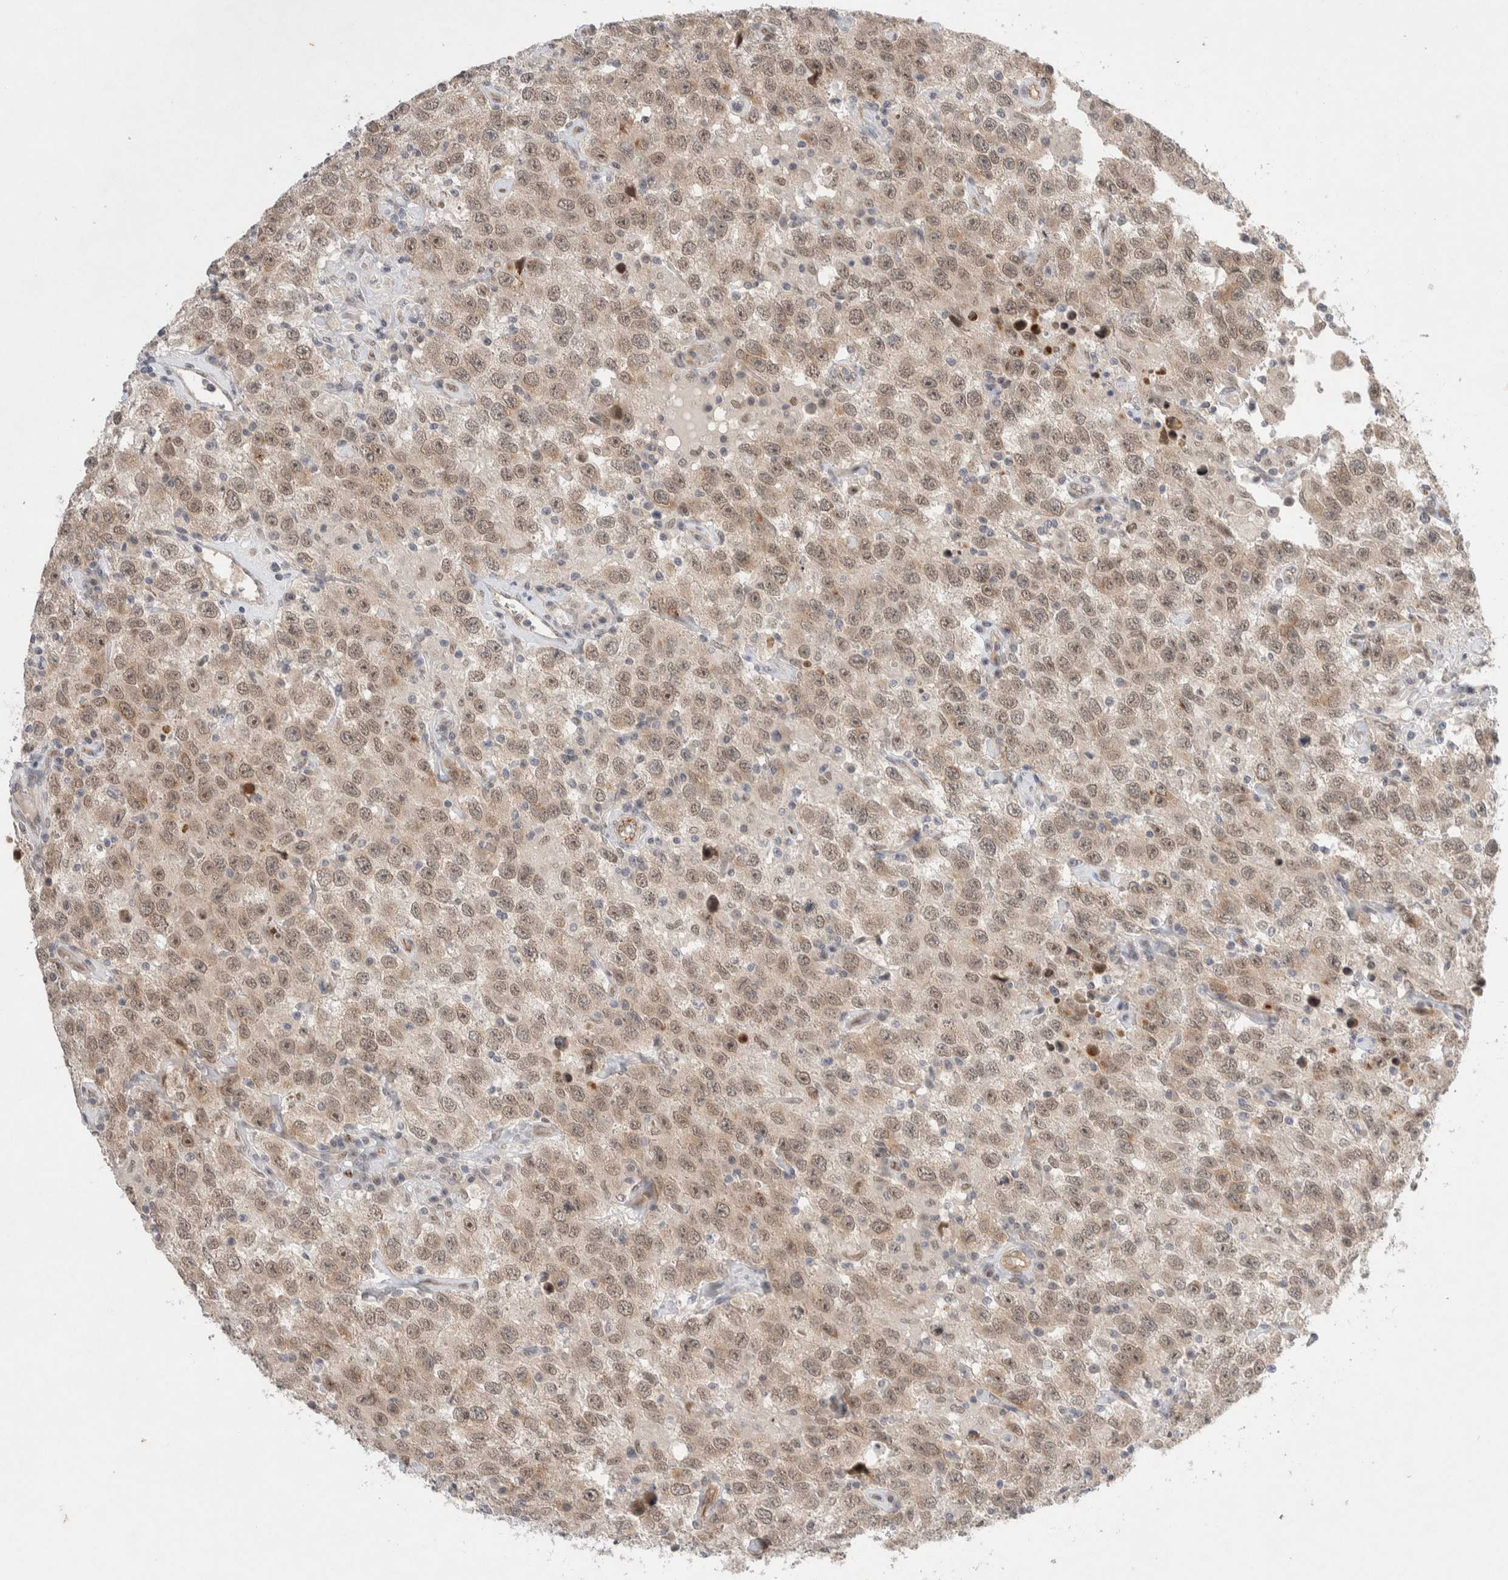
{"staining": {"intensity": "weak", "quantity": ">75%", "location": "nuclear"}, "tissue": "testis cancer", "cell_type": "Tumor cells", "image_type": "cancer", "snomed": [{"axis": "morphology", "description": "Seminoma, NOS"}, {"axis": "topography", "description": "Testis"}], "caption": "A high-resolution histopathology image shows immunohistochemistry (IHC) staining of testis cancer, which exhibits weak nuclear positivity in approximately >75% of tumor cells.", "gene": "ZNF704", "patient": {"sex": "male", "age": 41}}